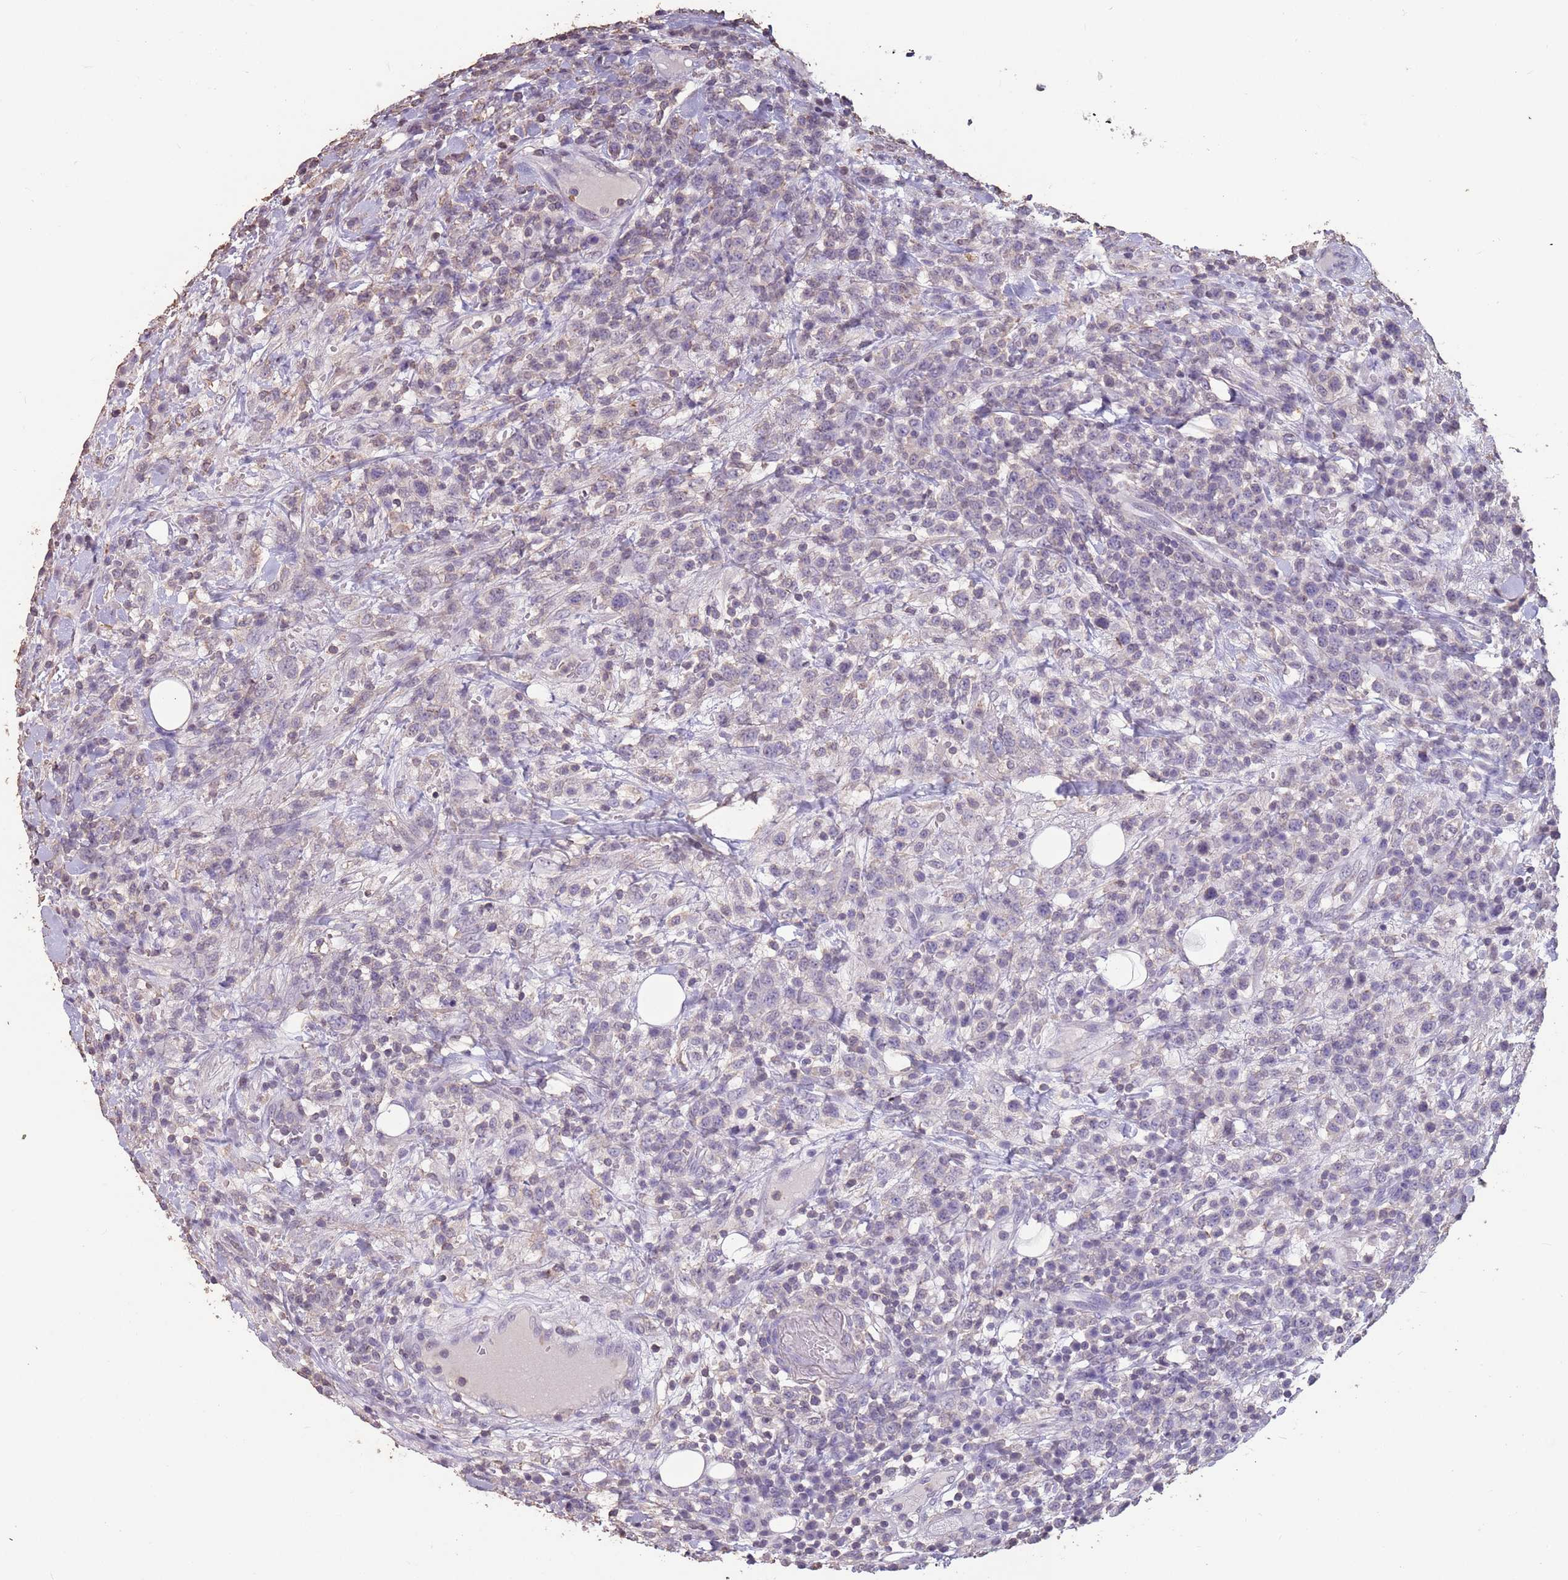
{"staining": {"intensity": "weak", "quantity": "<25%", "location": "cytoplasmic/membranous"}, "tissue": "lymphoma", "cell_type": "Tumor cells", "image_type": "cancer", "snomed": [{"axis": "morphology", "description": "Malignant lymphoma, non-Hodgkin's type, High grade"}, {"axis": "topography", "description": "Colon"}], "caption": "Lymphoma was stained to show a protein in brown. There is no significant positivity in tumor cells. Brightfield microscopy of IHC stained with DAB (brown) and hematoxylin (blue), captured at high magnification.", "gene": "SUN5", "patient": {"sex": "female", "age": 53}}